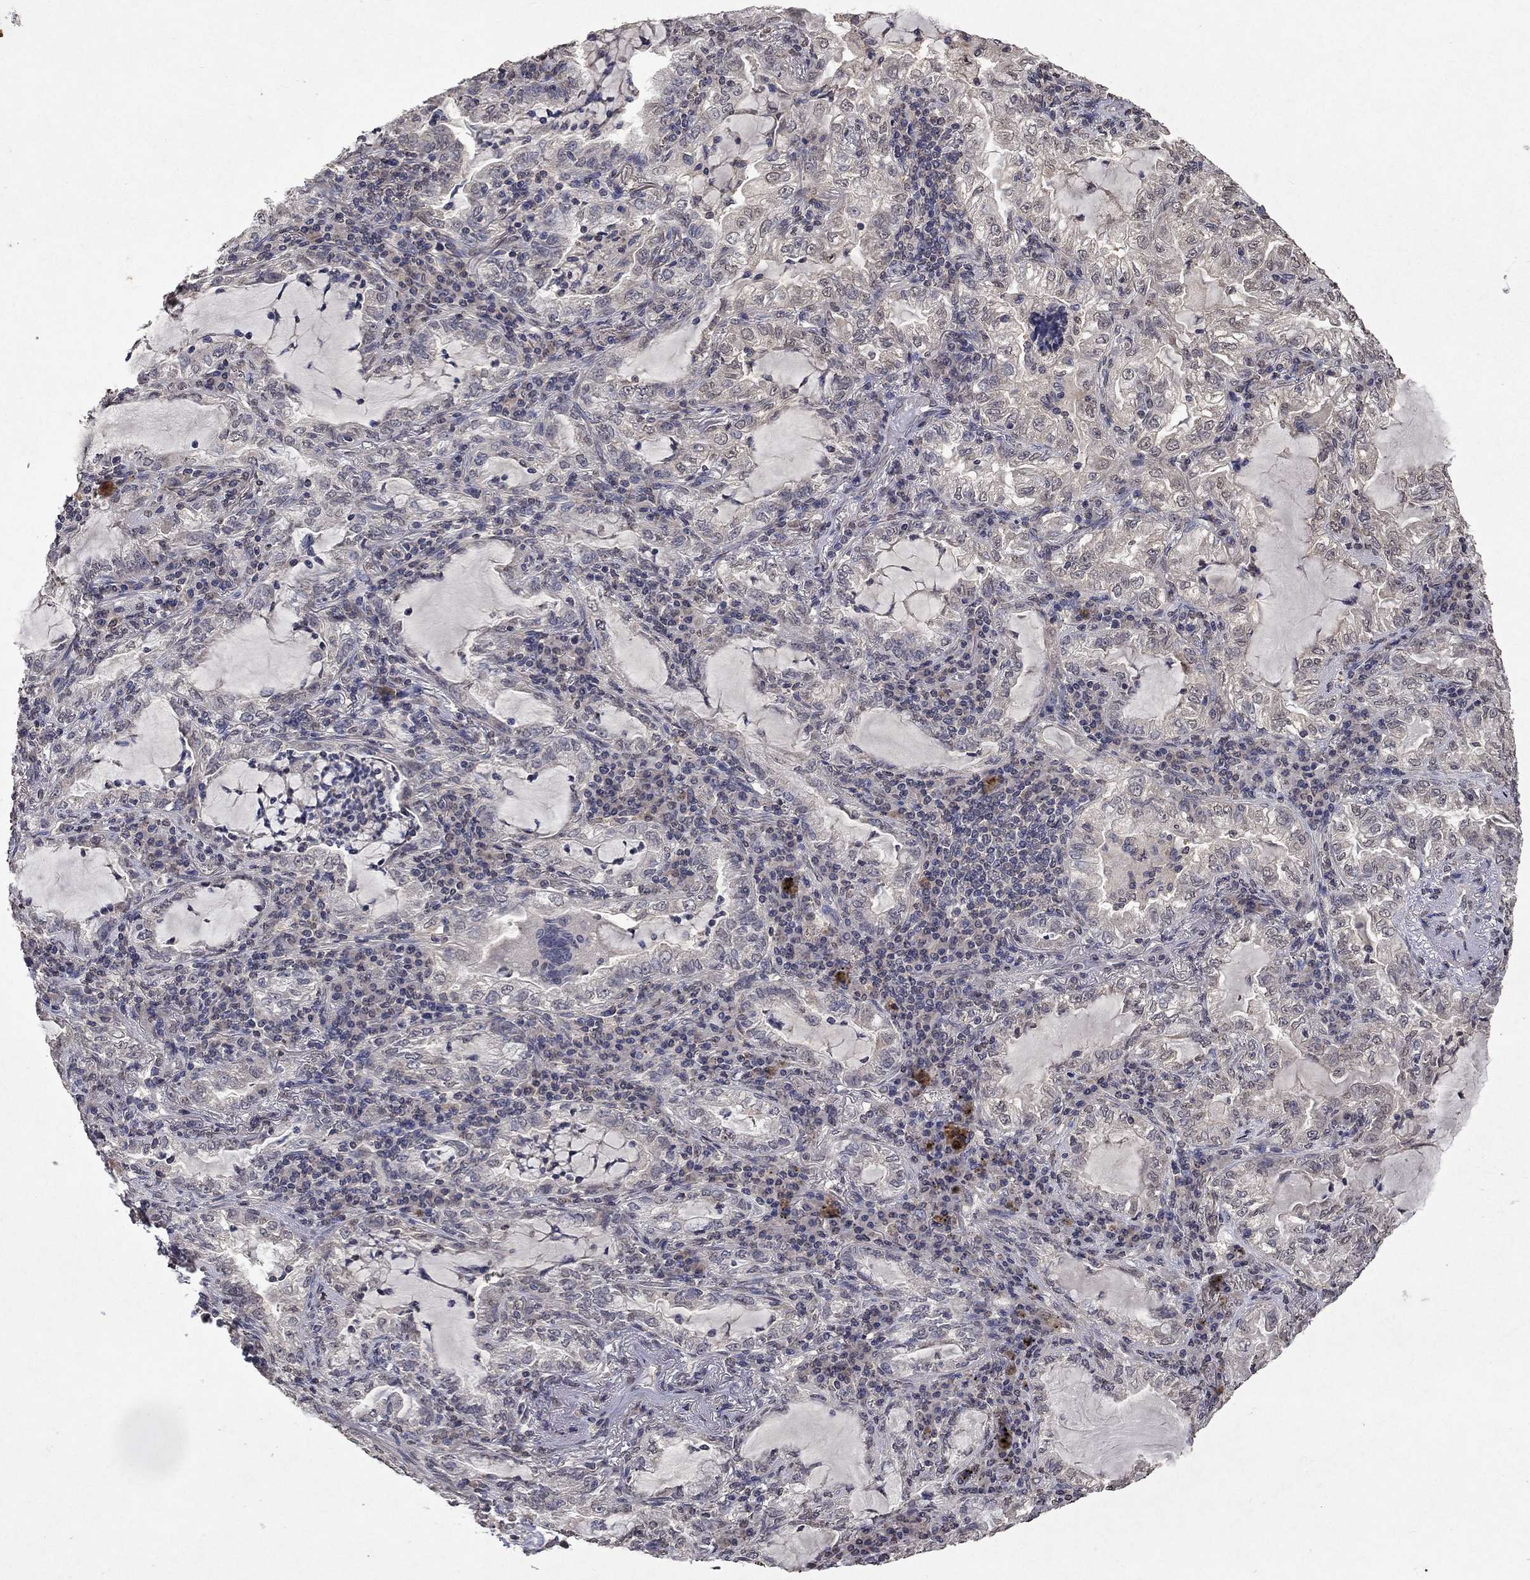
{"staining": {"intensity": "negative", "quantity": "none", "location": "none"}, "tissue": "lung cancer", "cell_type": "Tumor cells", "image_type": "cancer", "snomed": [{"axis": "morphology", "description": "Adenocarcinoma, NOS"}, {"axis": "topography", "description": "Lung"}], "caption": "This is an immunohistochemistry (IHC) micrograph of lung adenocarcinoma. There is no staining in tumor cells.", "gene": "TTC38", "patient": {"sex": "female", "age": 73}}